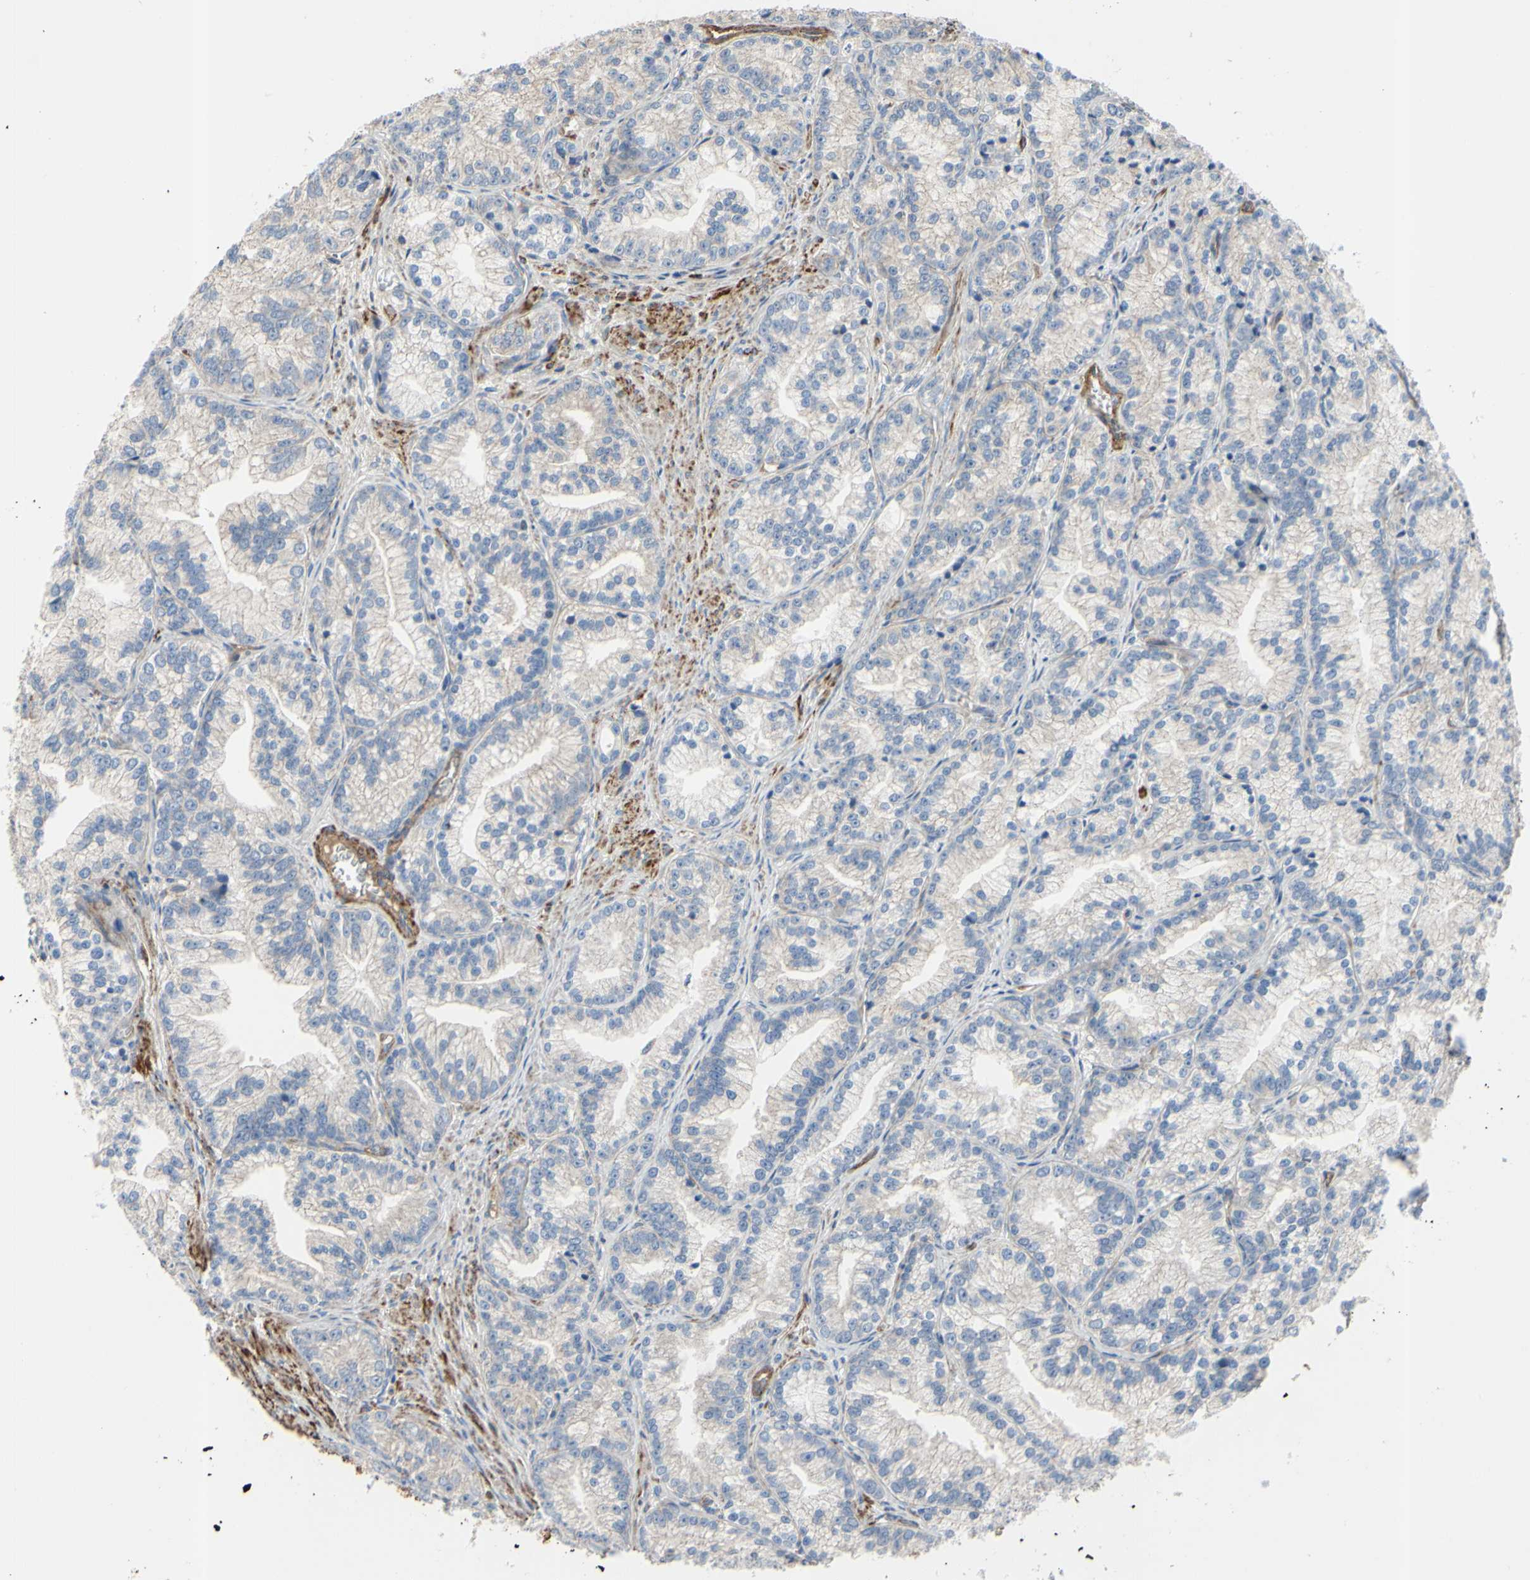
{"staining": {"intensity": "negative", "quantity": "none", "location": "none"}, "tissue": "prostate cancer", "cell_type": "Tumor cells", "image_type": "cancer", "snomed": [{"axis": "morphology", "description": "Adenocarcinoma, Low grade"}, {"axis": "topography", "description": "Prostate"}], "caption": "IHC image of human prostate cancer (low-grade adenocarcinoma) stained for a protein (brown), which exhibits no expression in tumor cells.", "gene": "BECN1", "patient": {"sex": "male", "age": 89}}